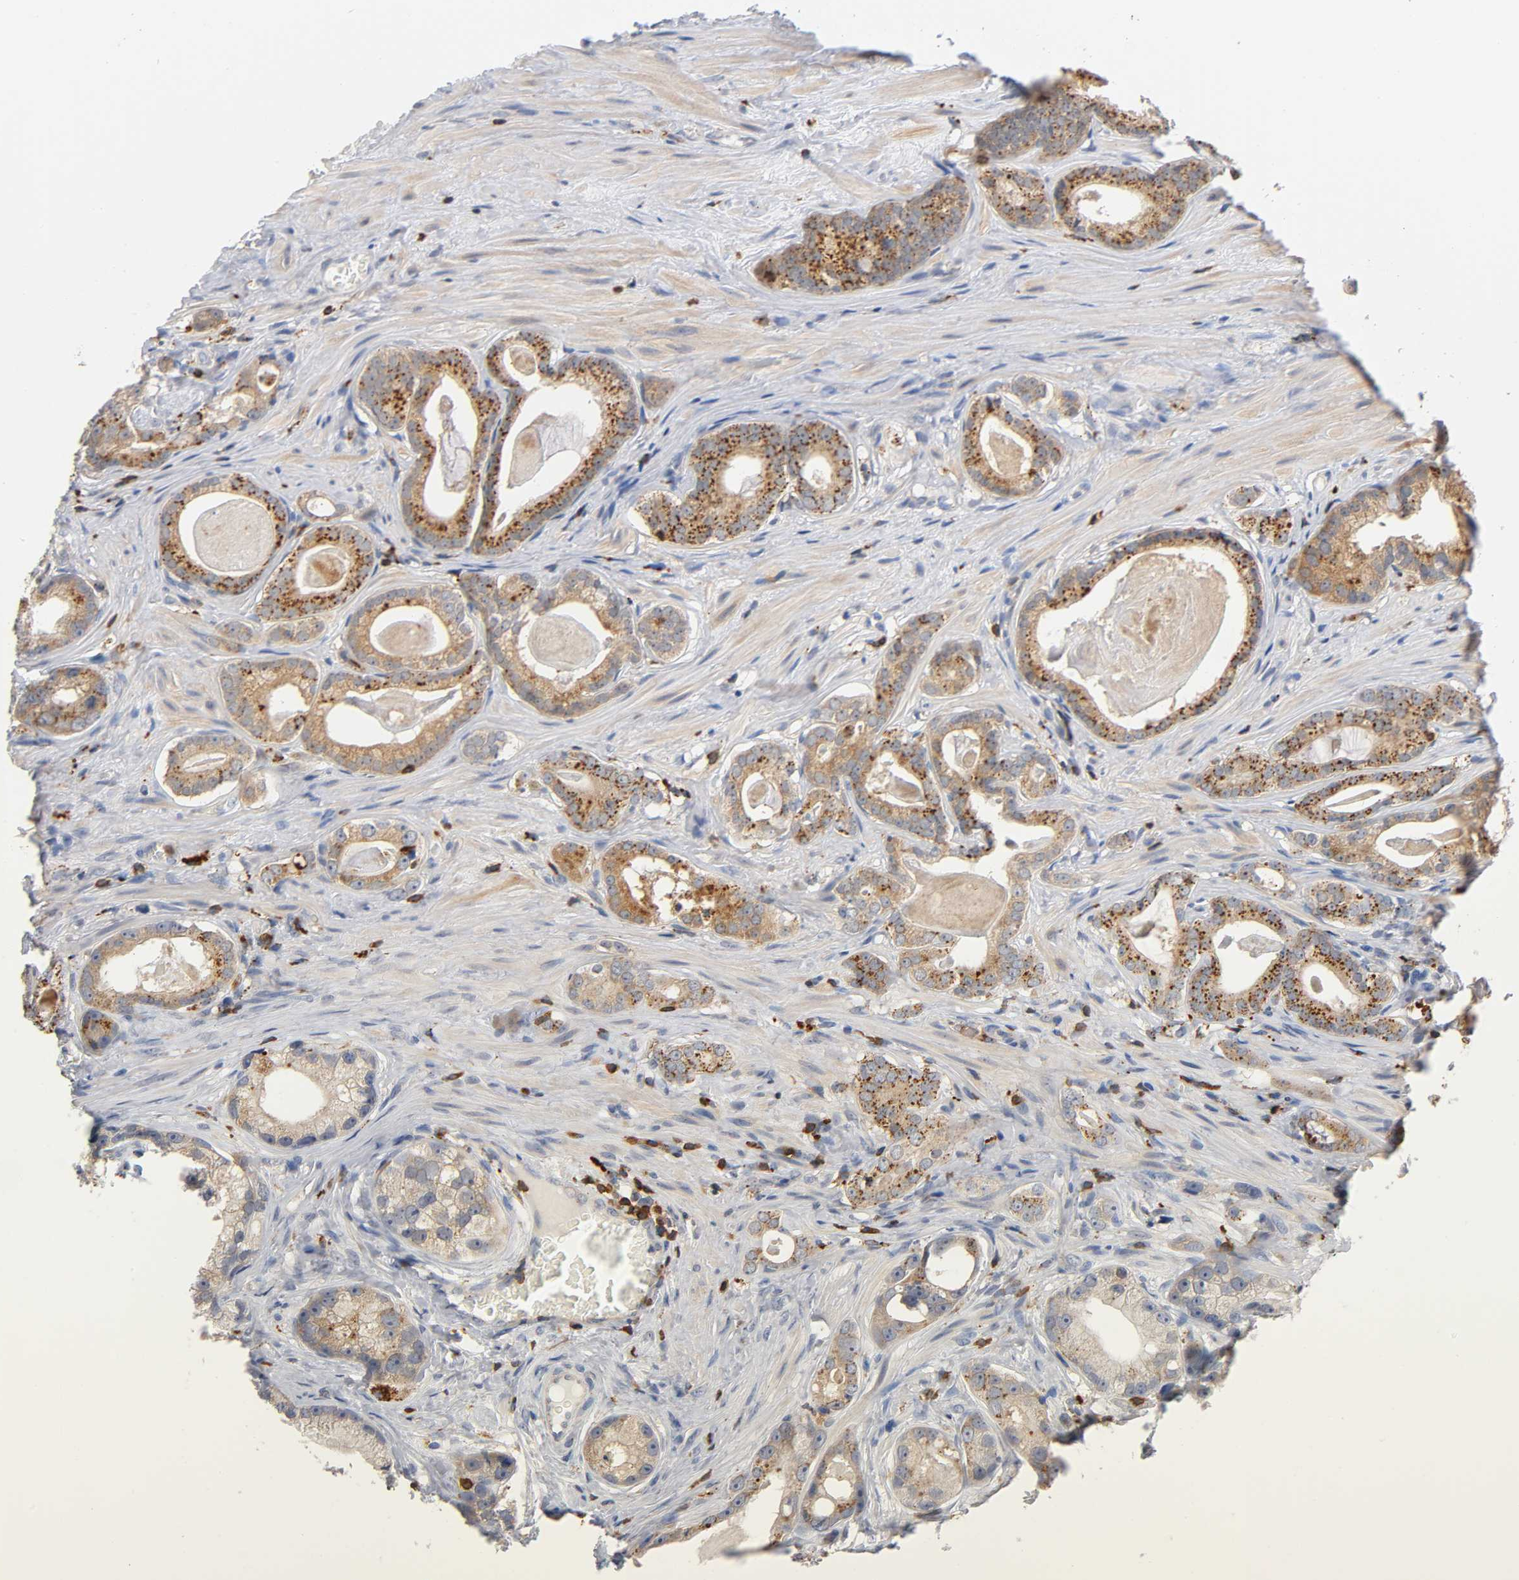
{"staining": {"intensity": "moderate", "quantity": ">75%", "location": "cytoplasmic/membranous"}, "tissue": "prostate cancer", "cell_type": "Tumor cells", "image_type": "cancer", "snomed": [{"axis": "morphology", "description": "Adenocarcinoma, Low grade"}, {"axis": "topography", "description": "Prostate"}], "caption": "Moderate cytoplasmic/membranous staining for a protein is appreciated in approximately >75% of tumor cells of prostate cancer (adenocarcinoma (low-grade)) using IHC.", "gene": "UCKL1", "patient": {"sex": "male", "age": 59}}